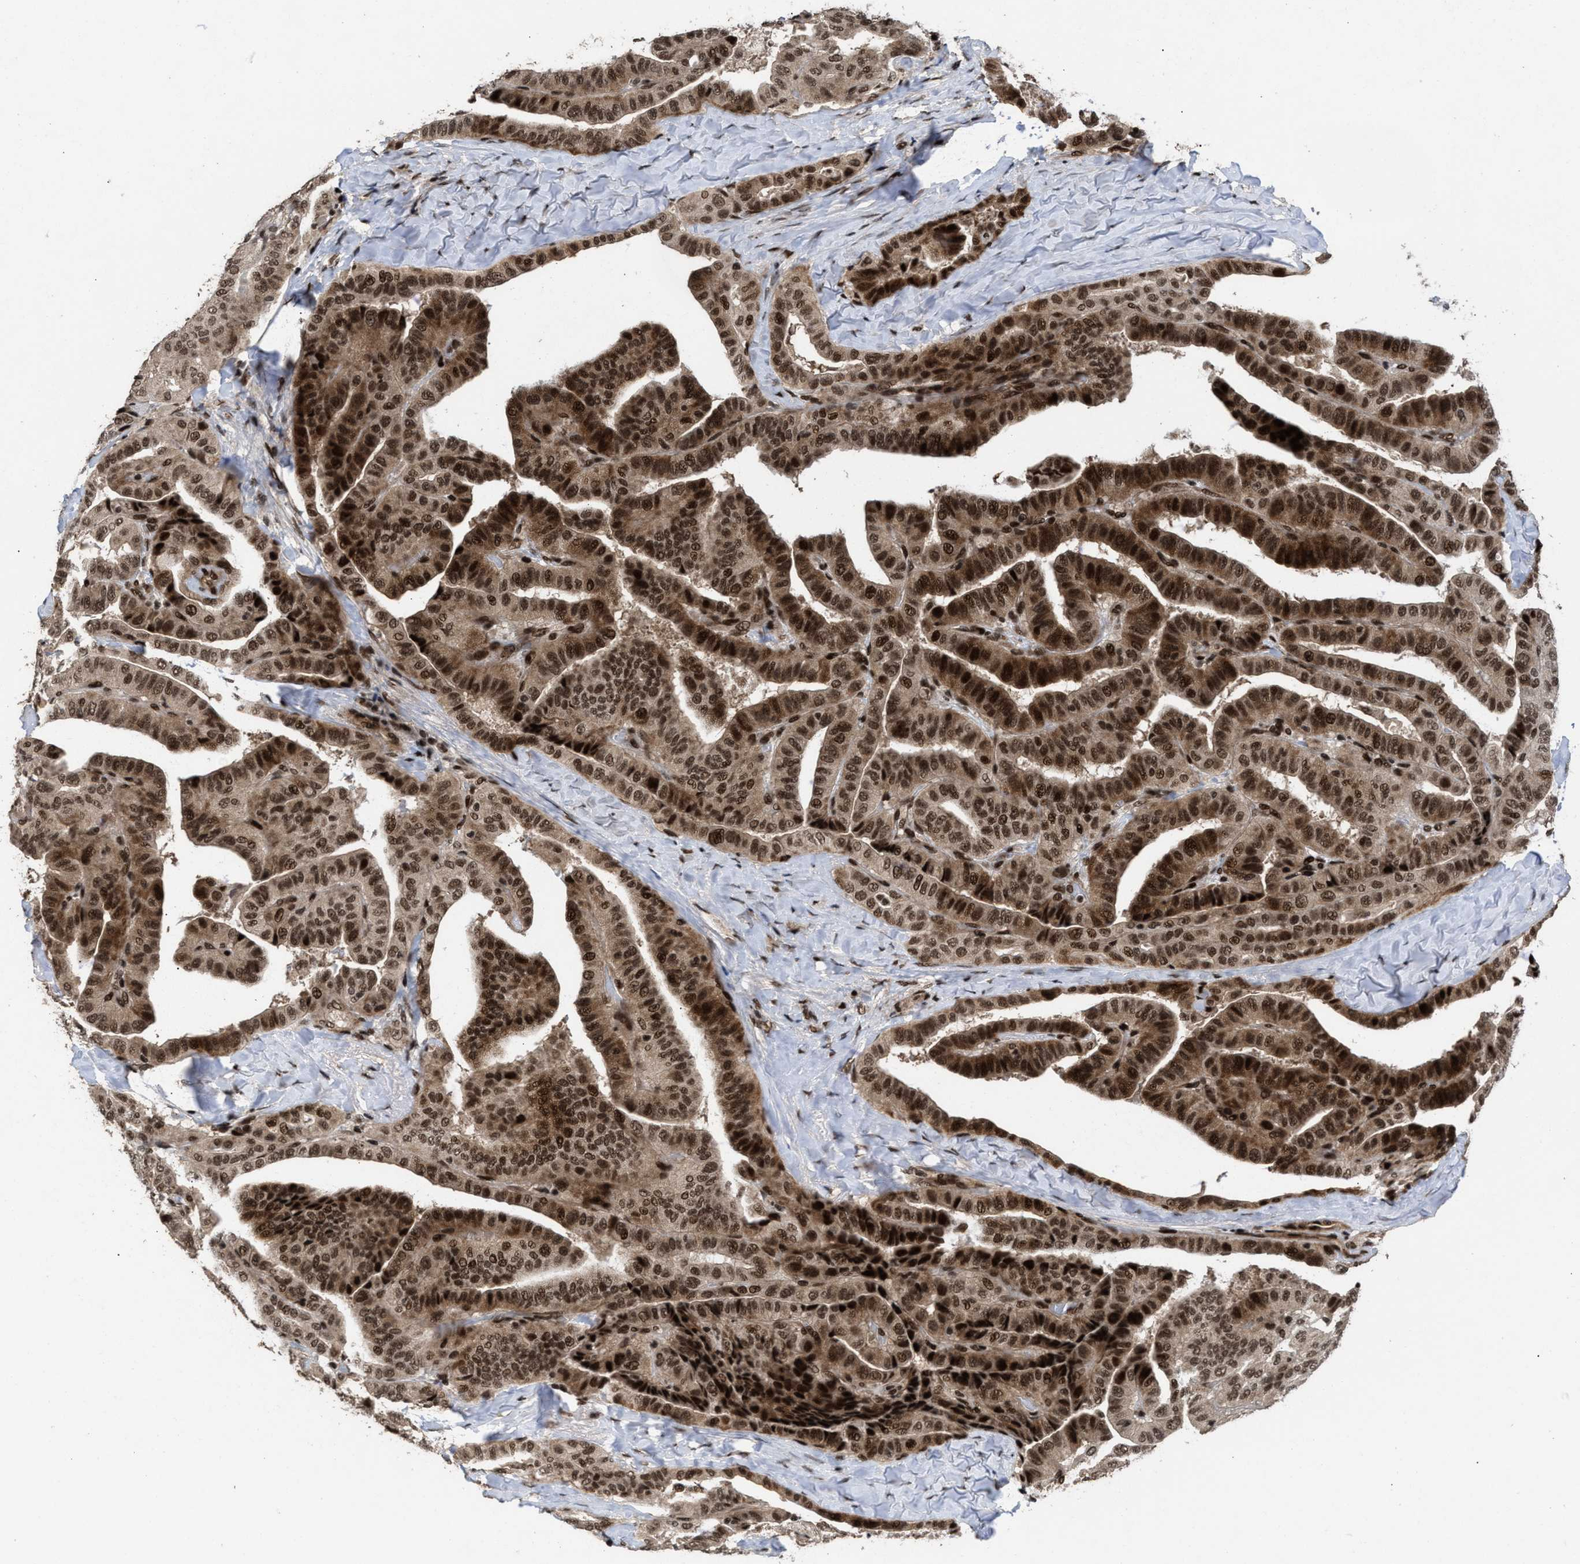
{"staining": {"intensity": "moderate", "quantity": ">75%", "location": "cytoplasmic/membranous,nuclear"}, "tissue": "thyroid cancer", "cell_type": "Tumor cells", "image_type": "cancer", "snomed": [{"axis": "morphology", "description": "Papillary adenocarcinoma, NOS"}, {"axis": "topography", "description": "Thyroid gland"}], "caption": "Tumor cells reveal medium levels of moderate cytoplasmic/membranous and nuclear positivity in about >75% of cells in human papillary adenocarcinoma (thyroid). (DAB (3,3'-diaminobenzidine) IHC, brown staining for protein, blue staining for nuclei).", "gene": "WIZ", "patient": {"sex": "male", "age": 77}}